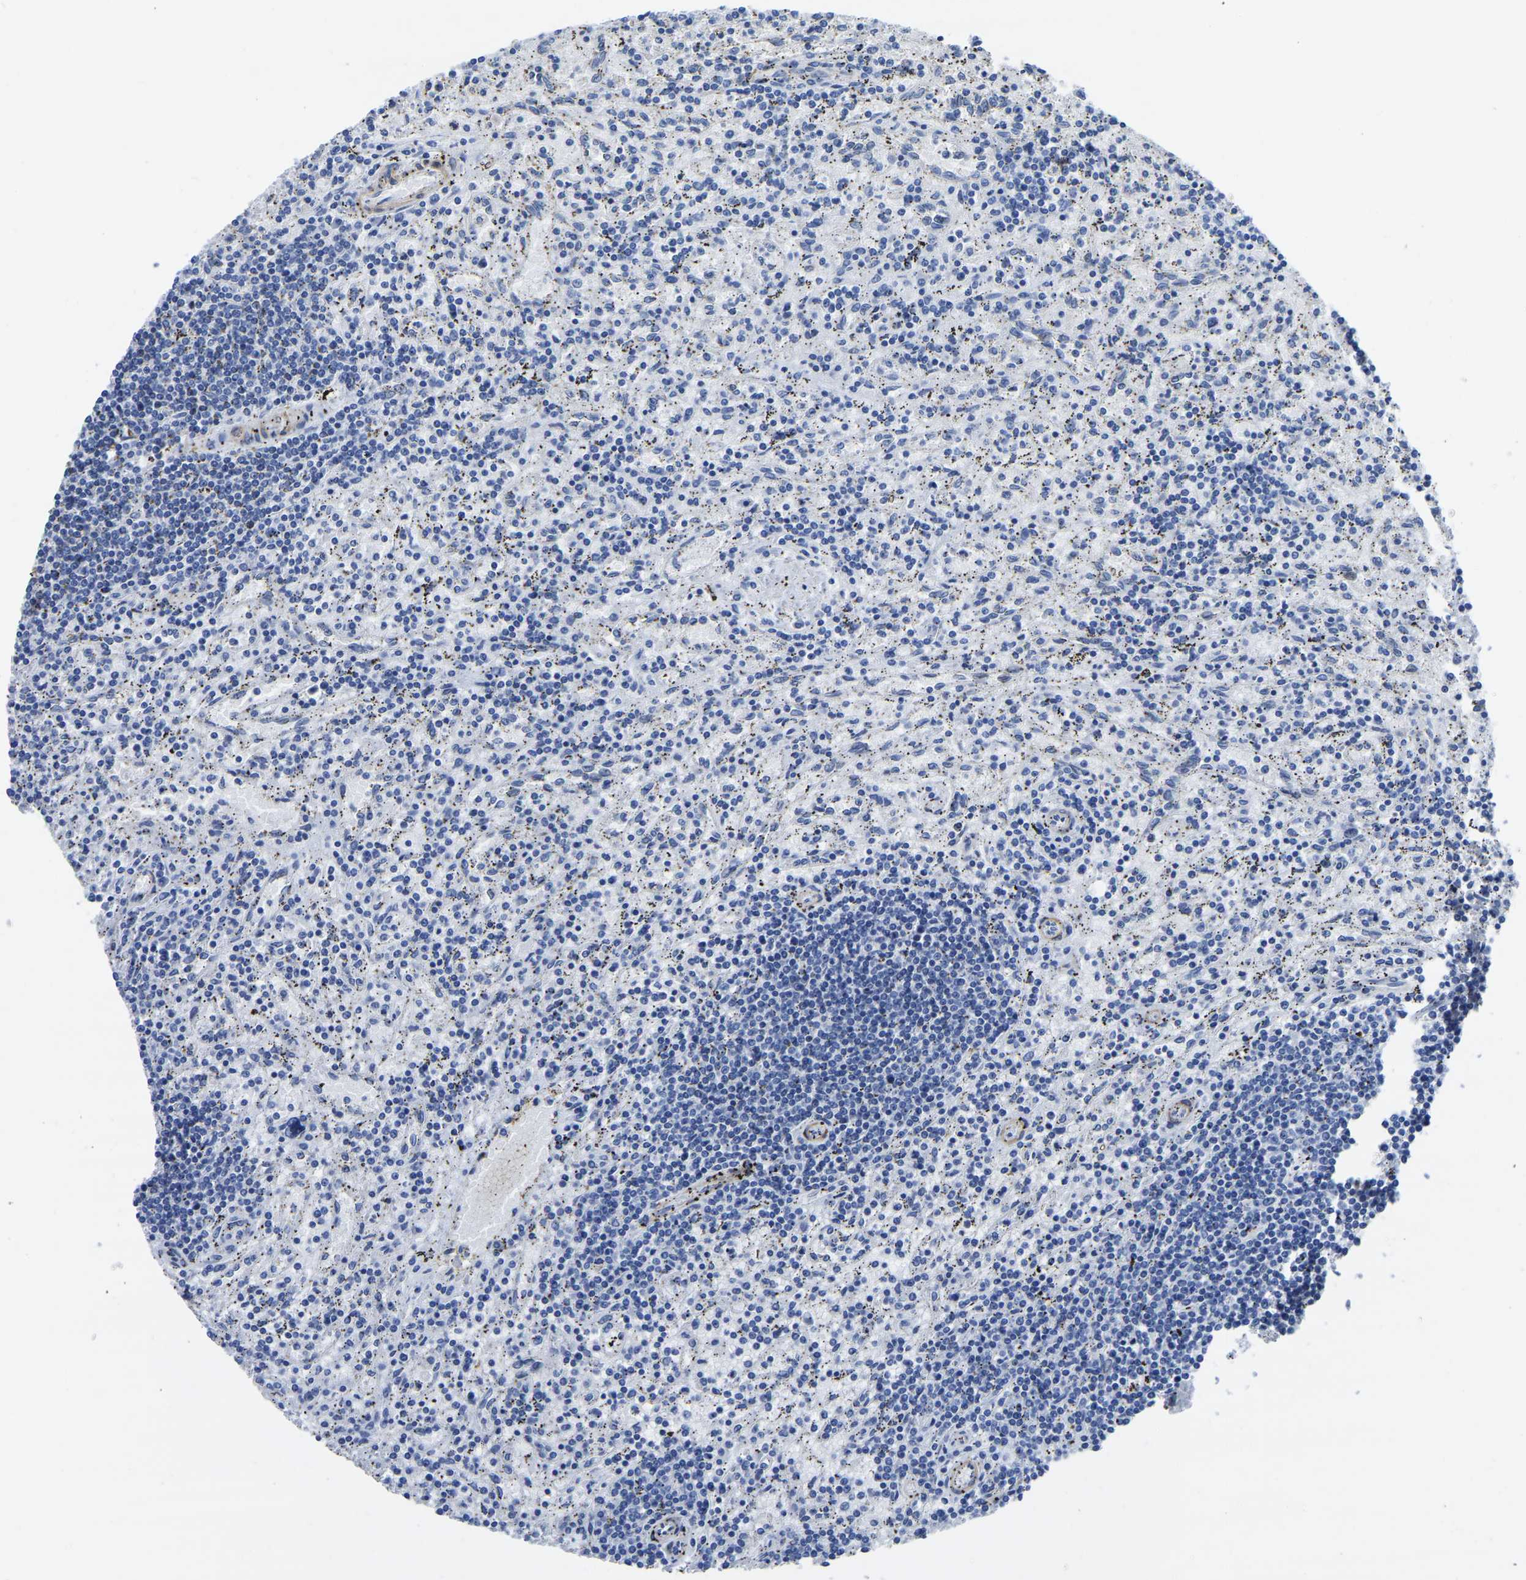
{"staining": {"intensity": "negative", "quantity": "none", "location": "none"}, "tissue": "lymphoma", "cell_type": "Tumor cells", "image_type": "cancer", "snomed": [{"axis": "morphology", "description": "Malignant lymphoma, non-Hodgkin's type, Low grade"}, {"axis": "topography", "description": "Spleen"}], "caption": "There is no significant expression in tumor cells of malignant lymphoma, non-Hodgkin's type (low-grade).", "gene": "SLC45A3", "patient": {"sex": "male", "age": 76}}